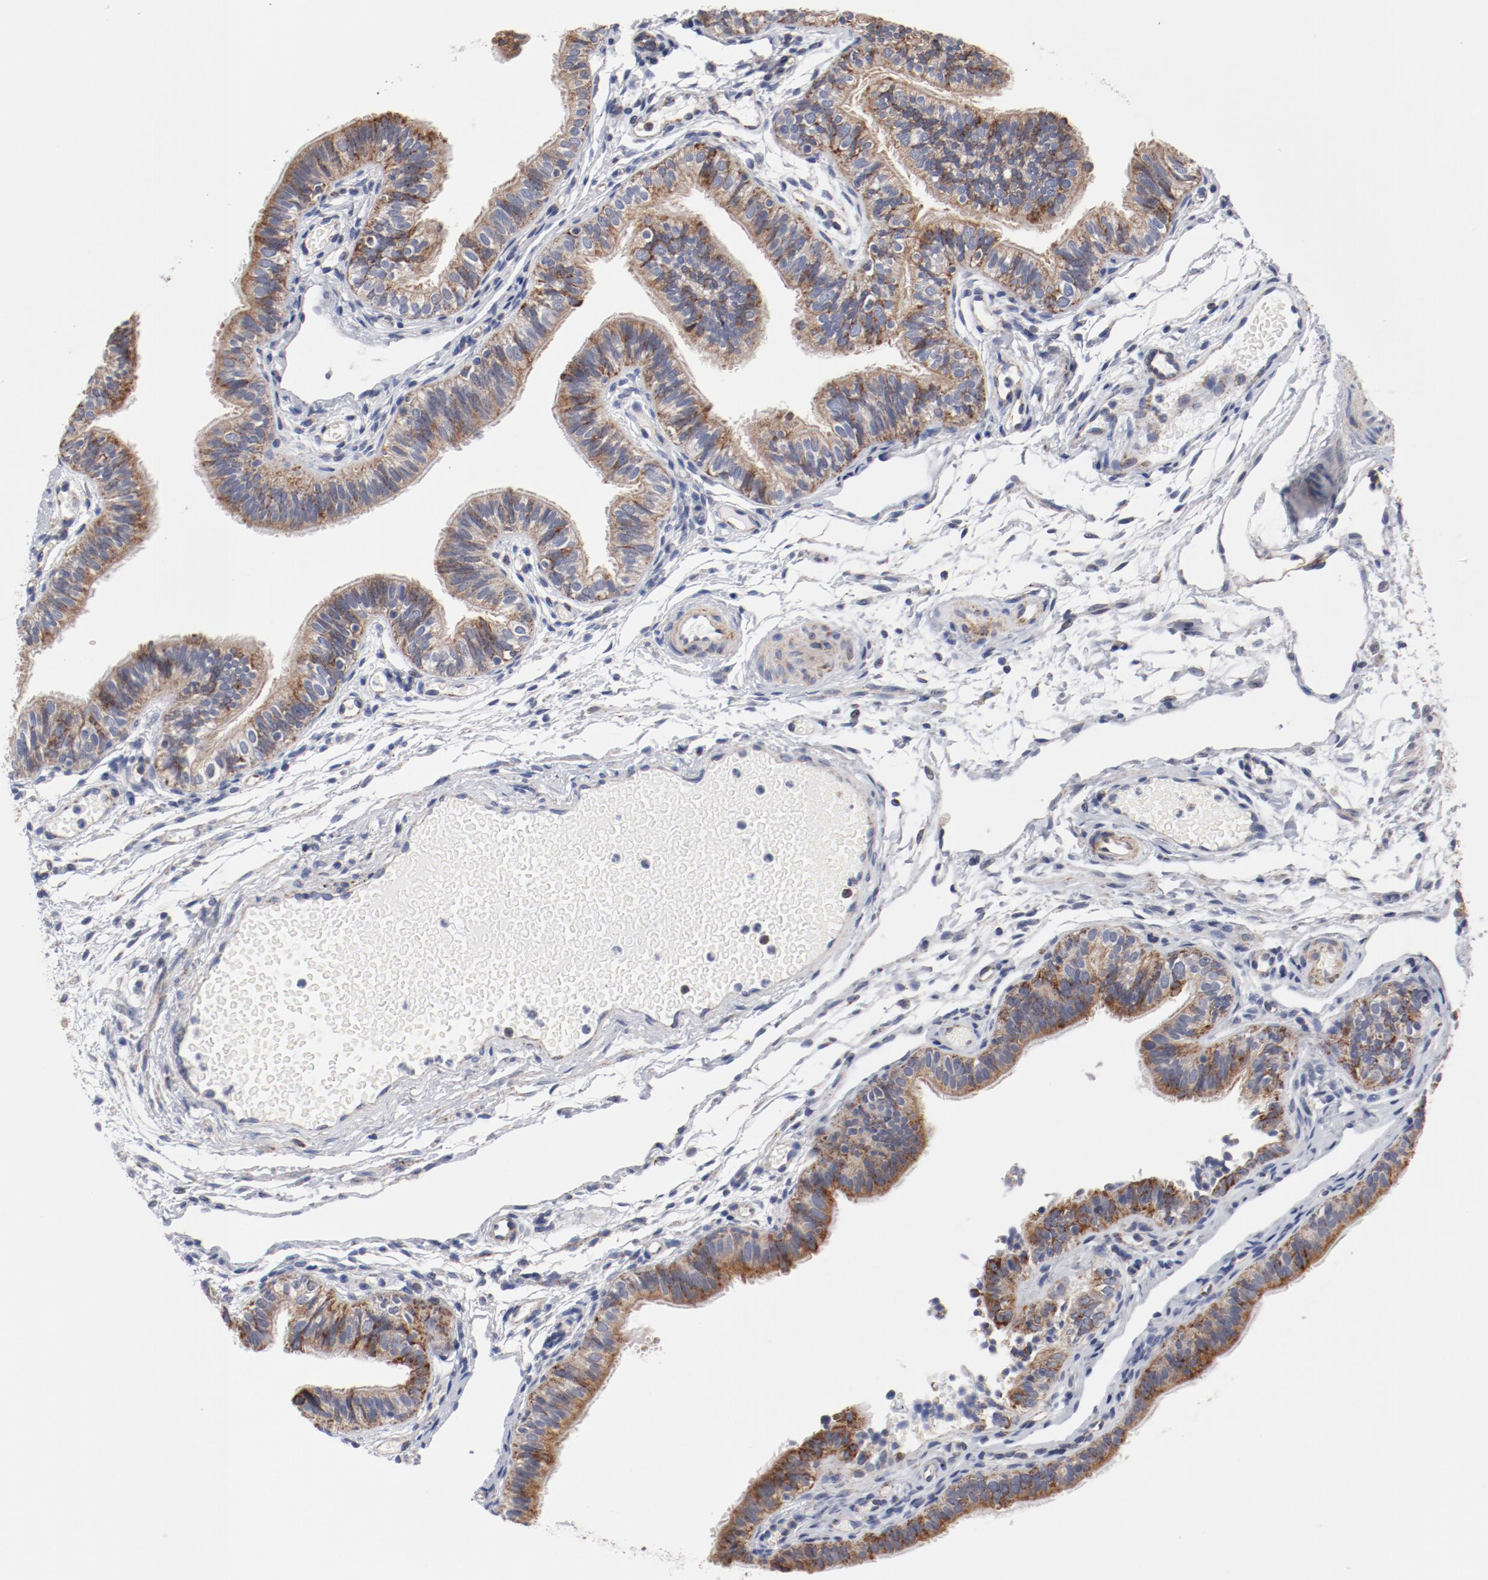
{"staining": {"intensity": "moderate", "quantity": ">75%", "location": "cytoplasmic/membranous"}, "tissue": "fallopian tube", "cell_type": "Glandular cells", "image_type": "normal", "snomed": [{"axis": "morphology", "description": "Normal tissue, NOS"}, {"axis": "morphology", "description": "Dermoid, NOS"}, {"axis": "topography", "description": "Fallopian tube"}], "caption": "Protein expression analysis of normal fallopian tube displays moderate cytoplasmic/membranous staining in approximately >75% of glandular cells. (Brightfield microscopy of DAB IHC at high magnification).", "gene": "NDUFV2", "patient": {"sex": "female", "age": 33}}